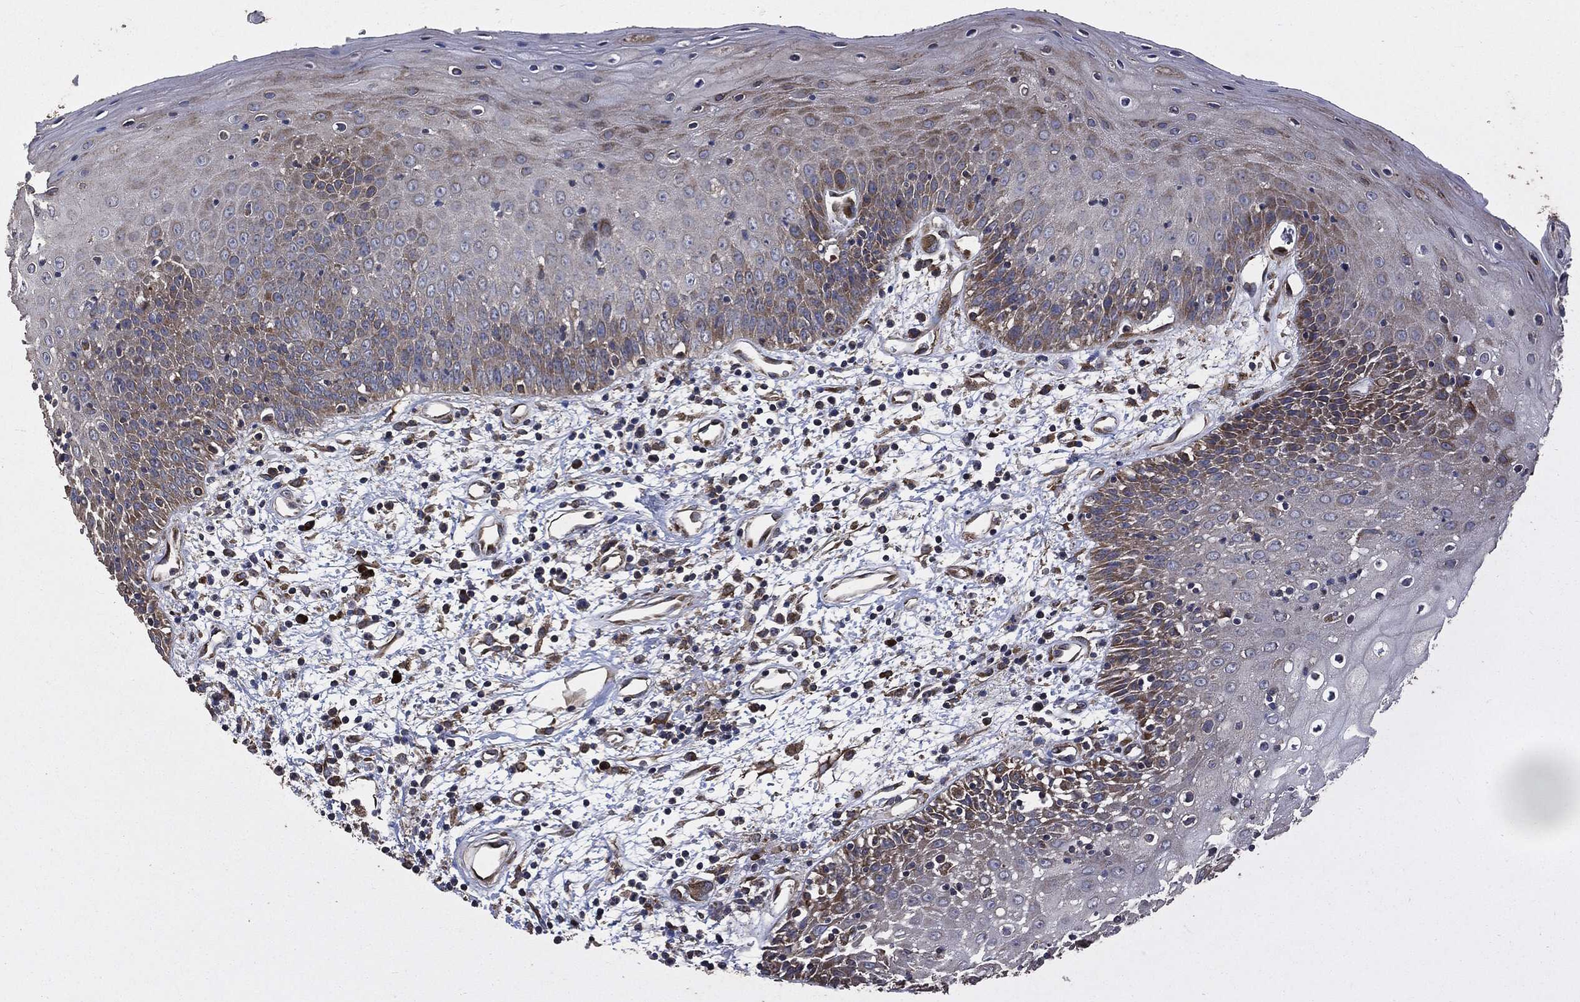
{"staining": {"intensity": "strong", "quantity": "<25%", "location": "cytoplasmic/membranous"}, "tissue": "oral mucosa", "cell_type": "Squamous epithelial cells", "image_type": "normal", "snomed": [{"axis": "morphology", "description": "Normal tissue, NOS"}, {"axis": "morphology", "description": "Squamous cell carcinoma, NOS"}, {"axis": "topography", "description": "Skeletal muscle"}, {"axis": "topography", "description": "Oral tissue"}, {"axis": "topography", "description": "Head-Neck"}], "caption": "DAB immunohistochemical staining of unremarkable oral mucosa exhibits strong cytoplasmic/membranous protein expression in approximately <25% of squamous epithelial cells. The staining was performed using DAB, with brown indicating positive protein expression. Nuclei are stained blue with hematoxylin.", "gene": "STK3", "patient": {"sex": "female", "age": 84}}